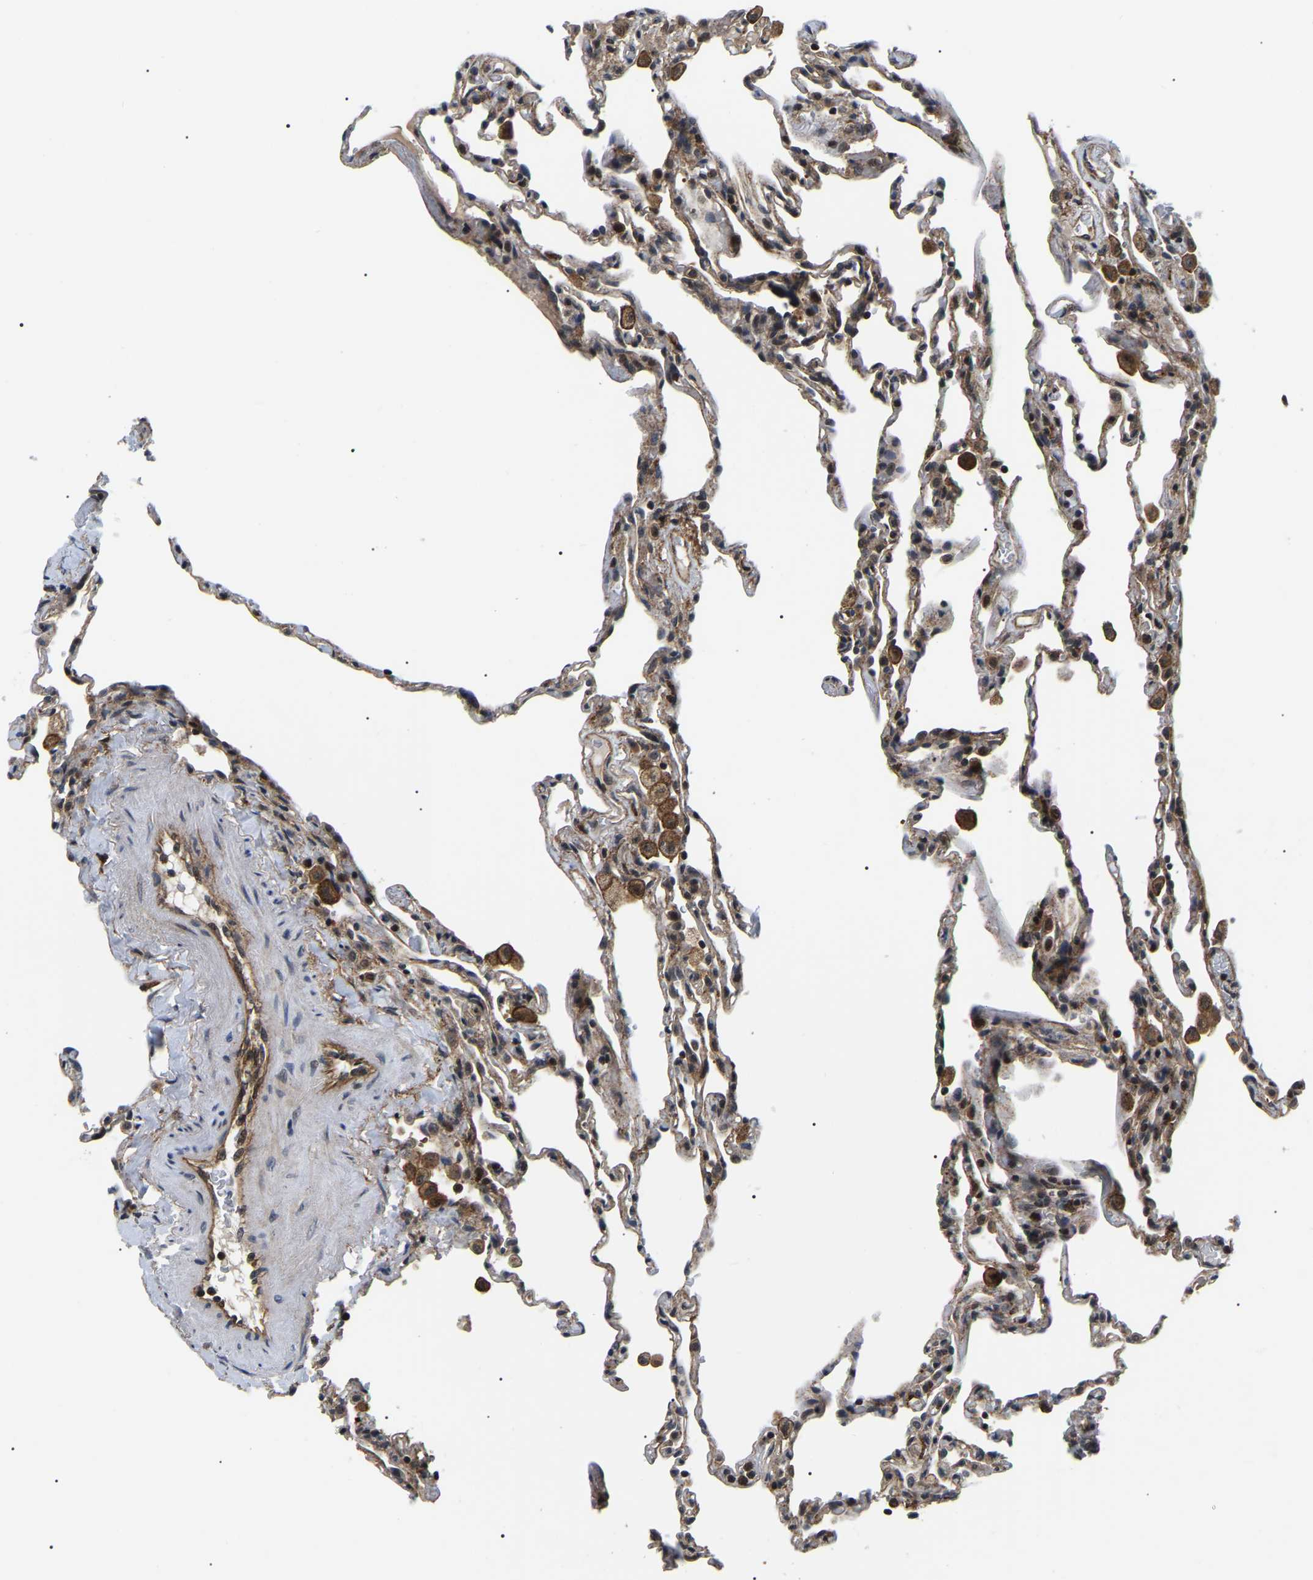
{"staining": {"intensity": "moderate", "quantity": "25%-75%", "location": "cytoplasmic/membranous,nuclear"}, "tissue": "lung", "cell_type": "Alveolar cells", "image_type": "normal", "snomed": [{"axis": "morphology", "description": "Normal tissue, NOS"}, {"axis": "topography", "description": "Lung"}], "caption": "This image displays IHC staining of benign lung, with medium moderate cytoplasmic/membranous,nuclear staining in approximately 25%-75% of alveolar cells.", "gene": "RRP1B", "patient": {"sex": "male", "age": 59}}